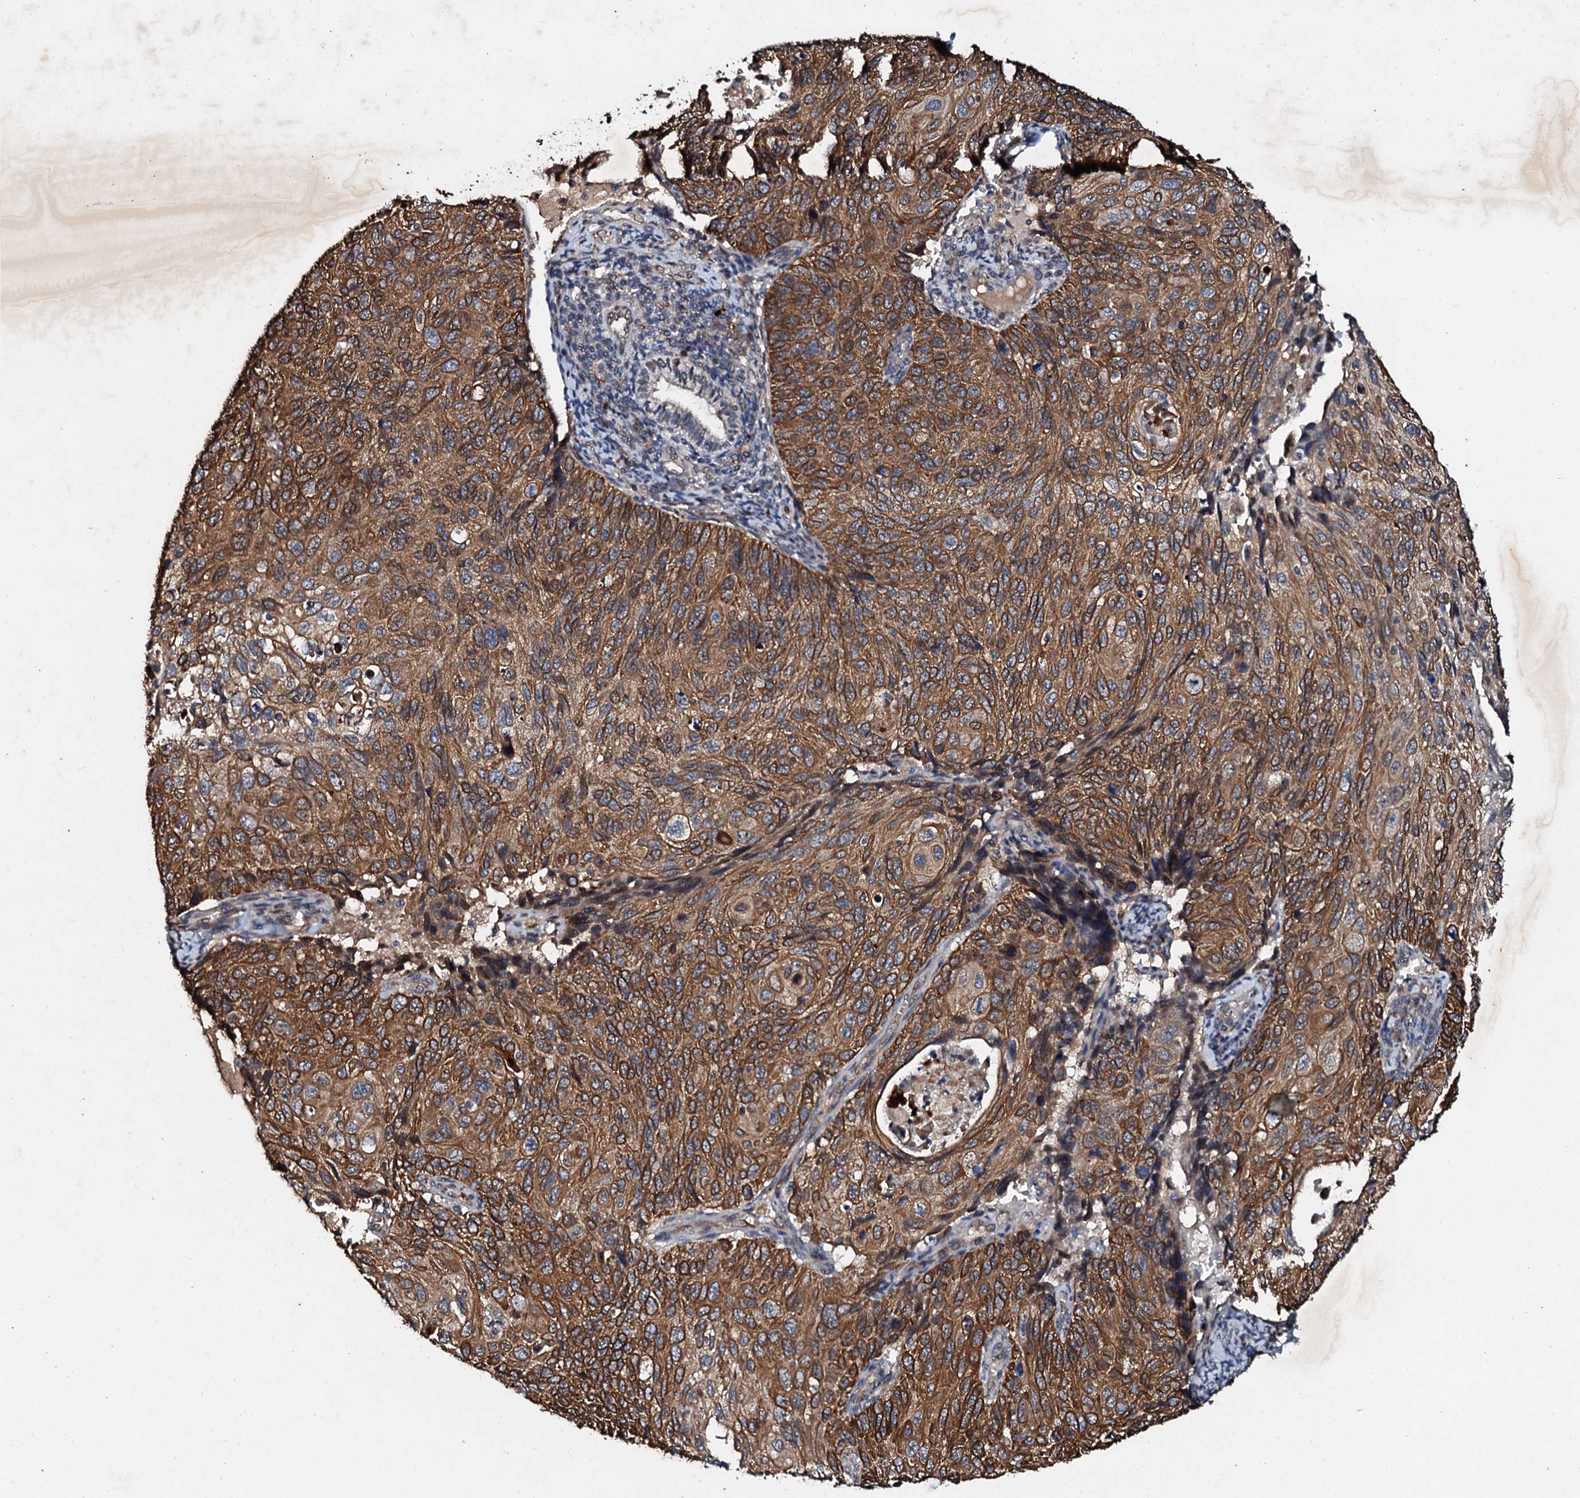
{"staining": {"intensity": "moderate", "quantity": ">75%", "location": "cytoplasmic/membranous"}, "tissue": "cervical cancer", "cell_type": "Tumor cells", "image_type": "cancer", "snomed": [{"axis": "morphology", "description": "Squamous cell carcinoma, NOS"}, {"axis": "topography", "description": "Cervix"}], "caption": "Immunohistochemical staining of cervical cancer (squamous cell carcinoma) shows medium levels of moderate cytoplasmic/membranous staining in about >75% of tumor cells.", "gene": "ADAMTS10", "patient": {"sex": "female", "age": 70}}